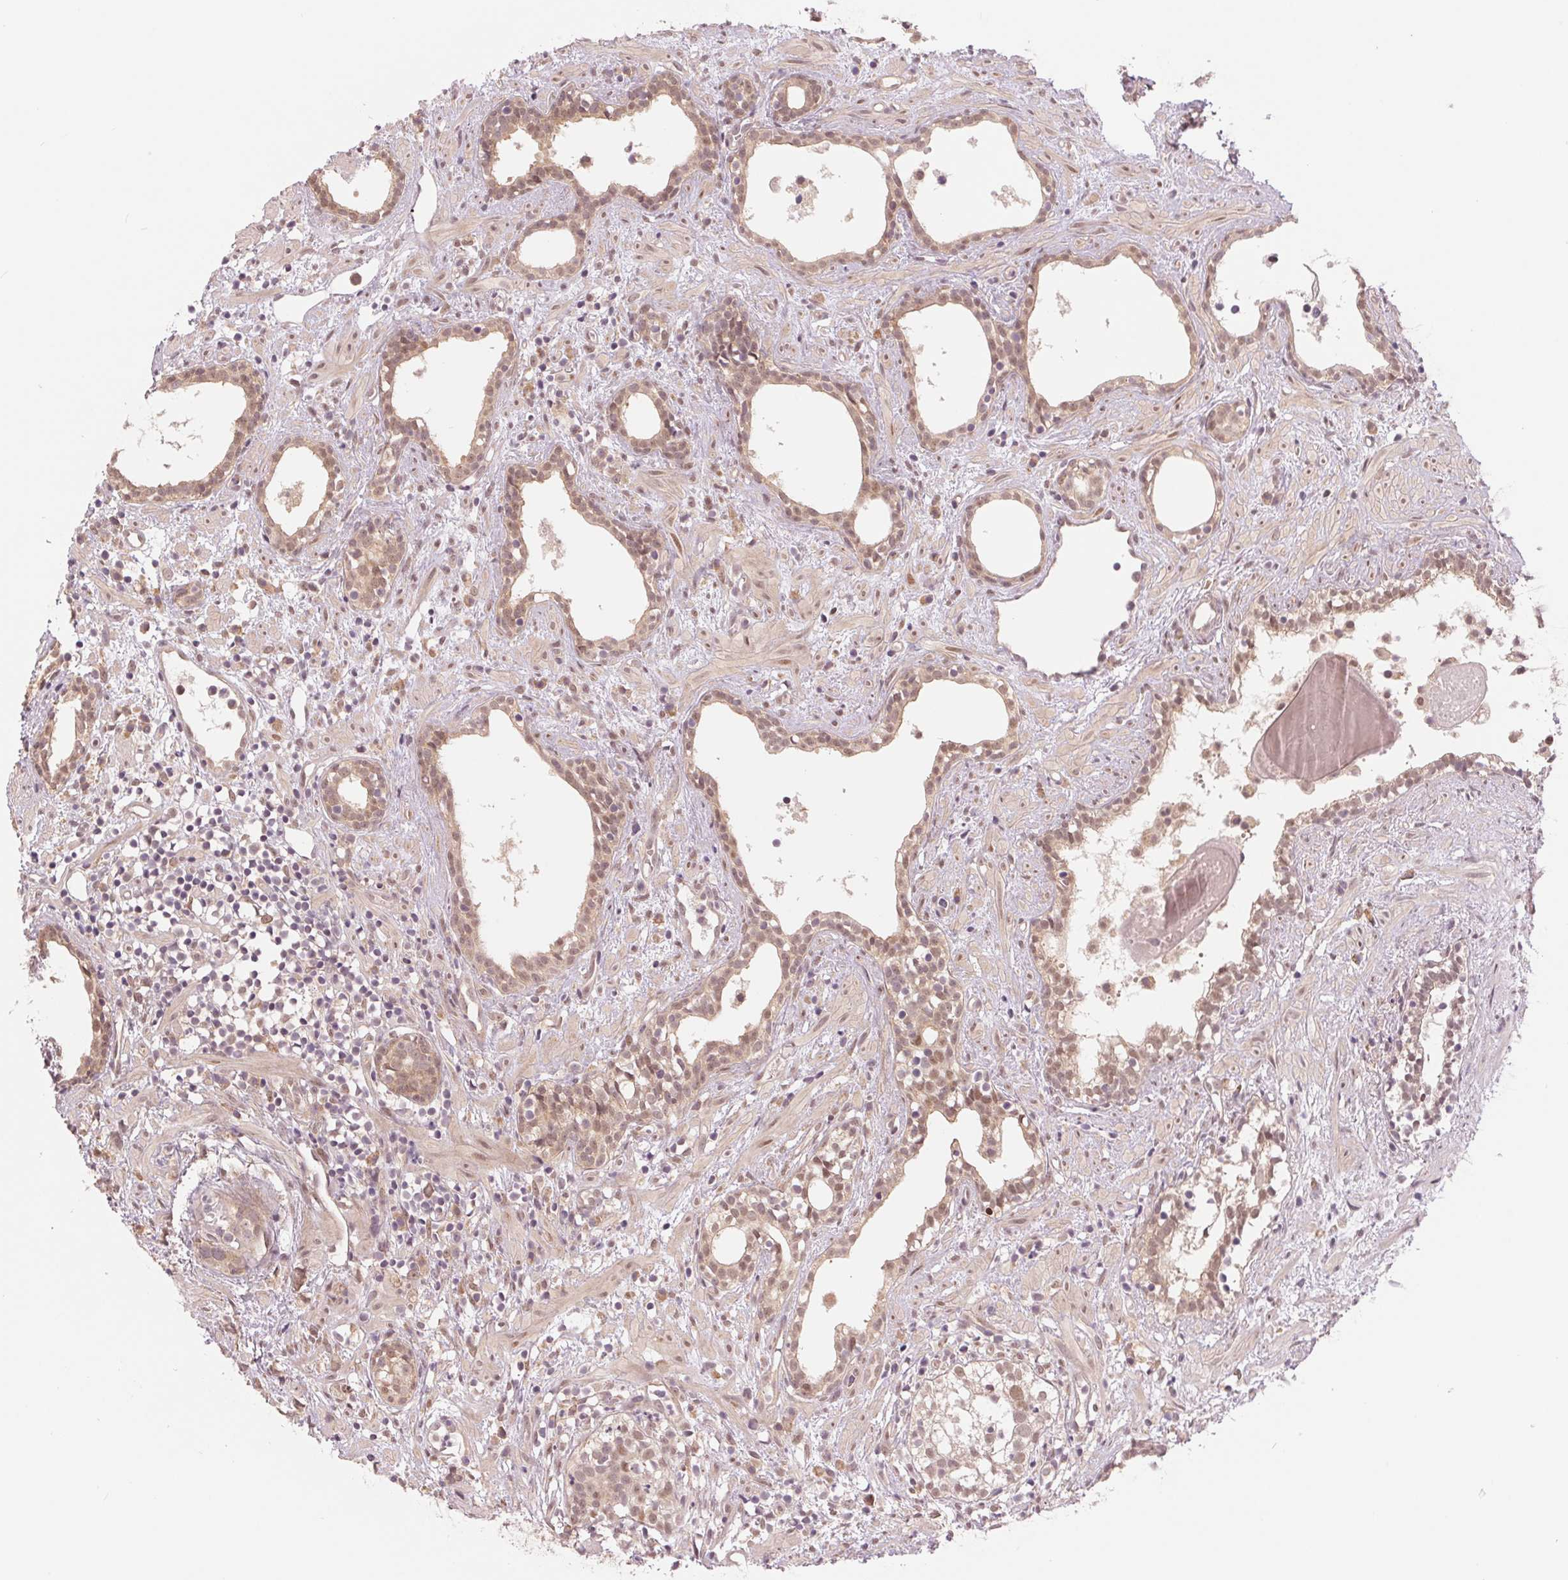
{"staining": {"intensity": "weak", "quantity": ">75%", "location": "cytoplasmic/membranous,nuclear"}, "tissue": "prostate cancer", "cell_type": "Tumor cells", "image_type": "cancer", "snomed": [{"axis": "morphology", "description": "Adenocarcinoma, High grade"}, {"axis": "topography", "description": "Prostate"}], "caption": "Tumor cells exhibit weak cytoplasmic/membranous and nuclear positivity in about >75% of cells in prostate cancer (high-grade adenocarcinoma).", "gene": "ERI3", "patient": {"sex": "male", "age": 83}}